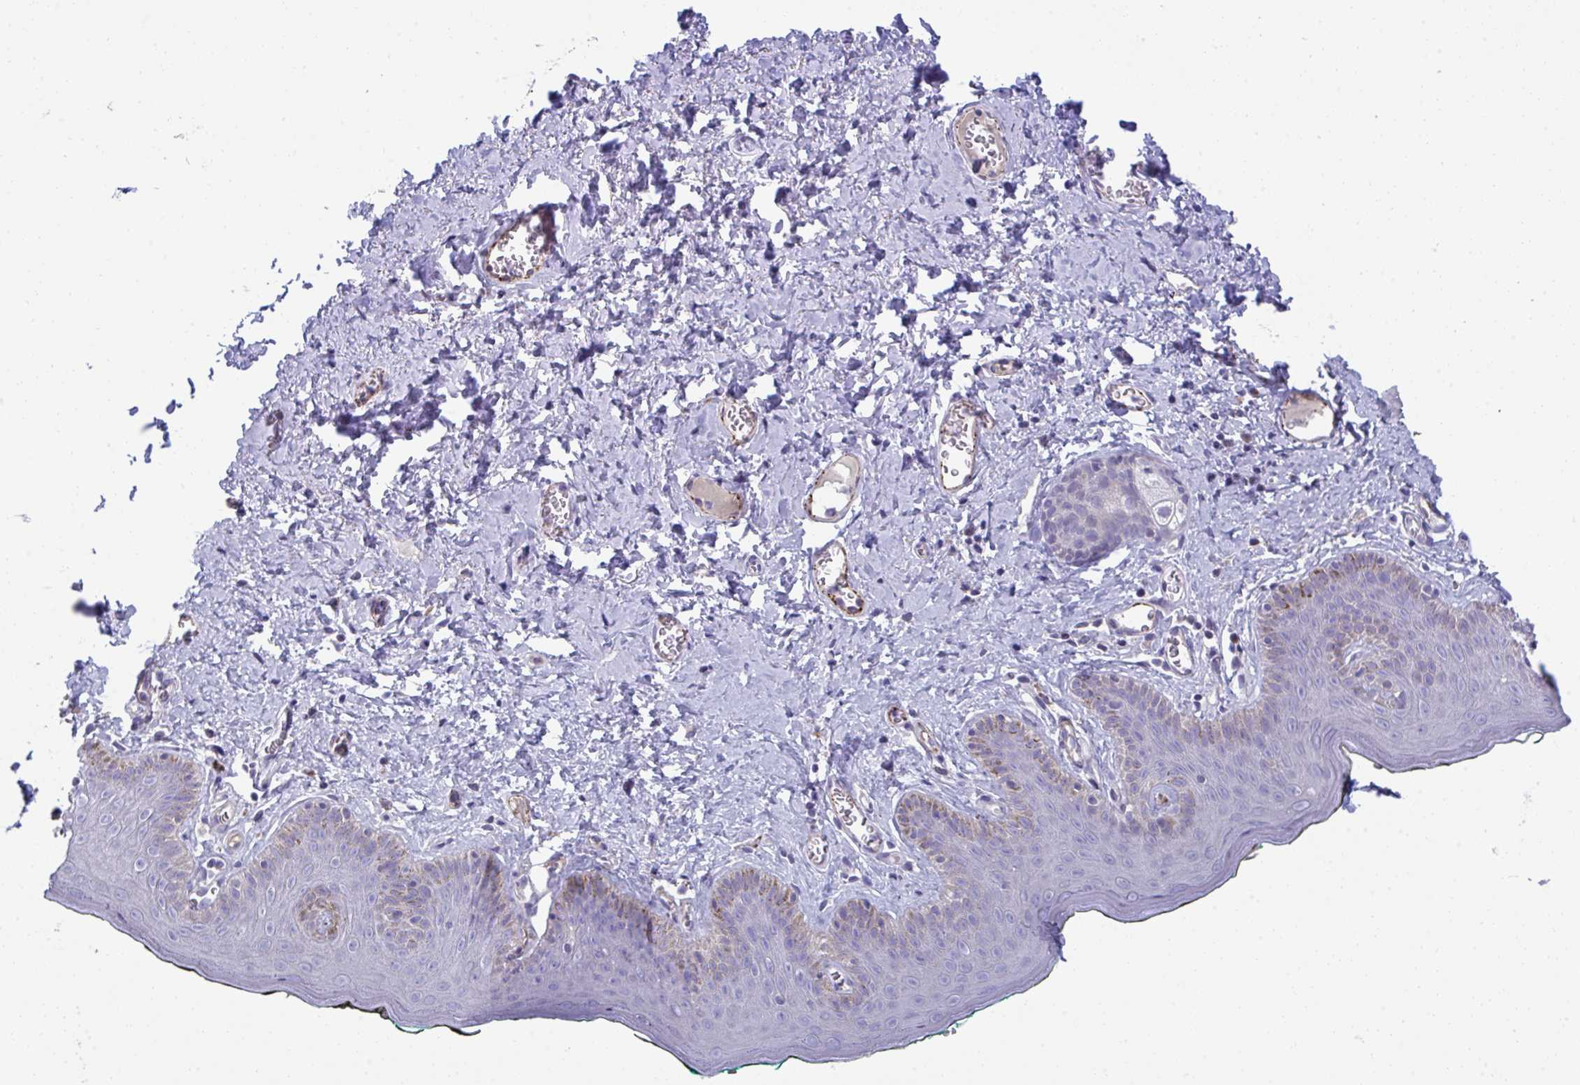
{"staining": {"intensity": "negative", "quantity": "none", "location": "none"}, "tissue": "skin", "cell_type": "Epidermal cells", "image_type": "normal", "snomed": [{"axis": "morphology", "description": "Normal tissue, NOS"}, {"axis": "topography", "description": "Vulva"}, {"axis": "topography", "description": "Peripheral nerve tissue"}], "caption": "Immunohistochemistry photomicrograph of unremarkable human skin stained for a protein (brown), which reveals no staining in epidermal cells. (DAB immunohistochemistry, high magnification).", "gene": "TOR1AIP2", "patient": {"sex": "female", "age": 66}}